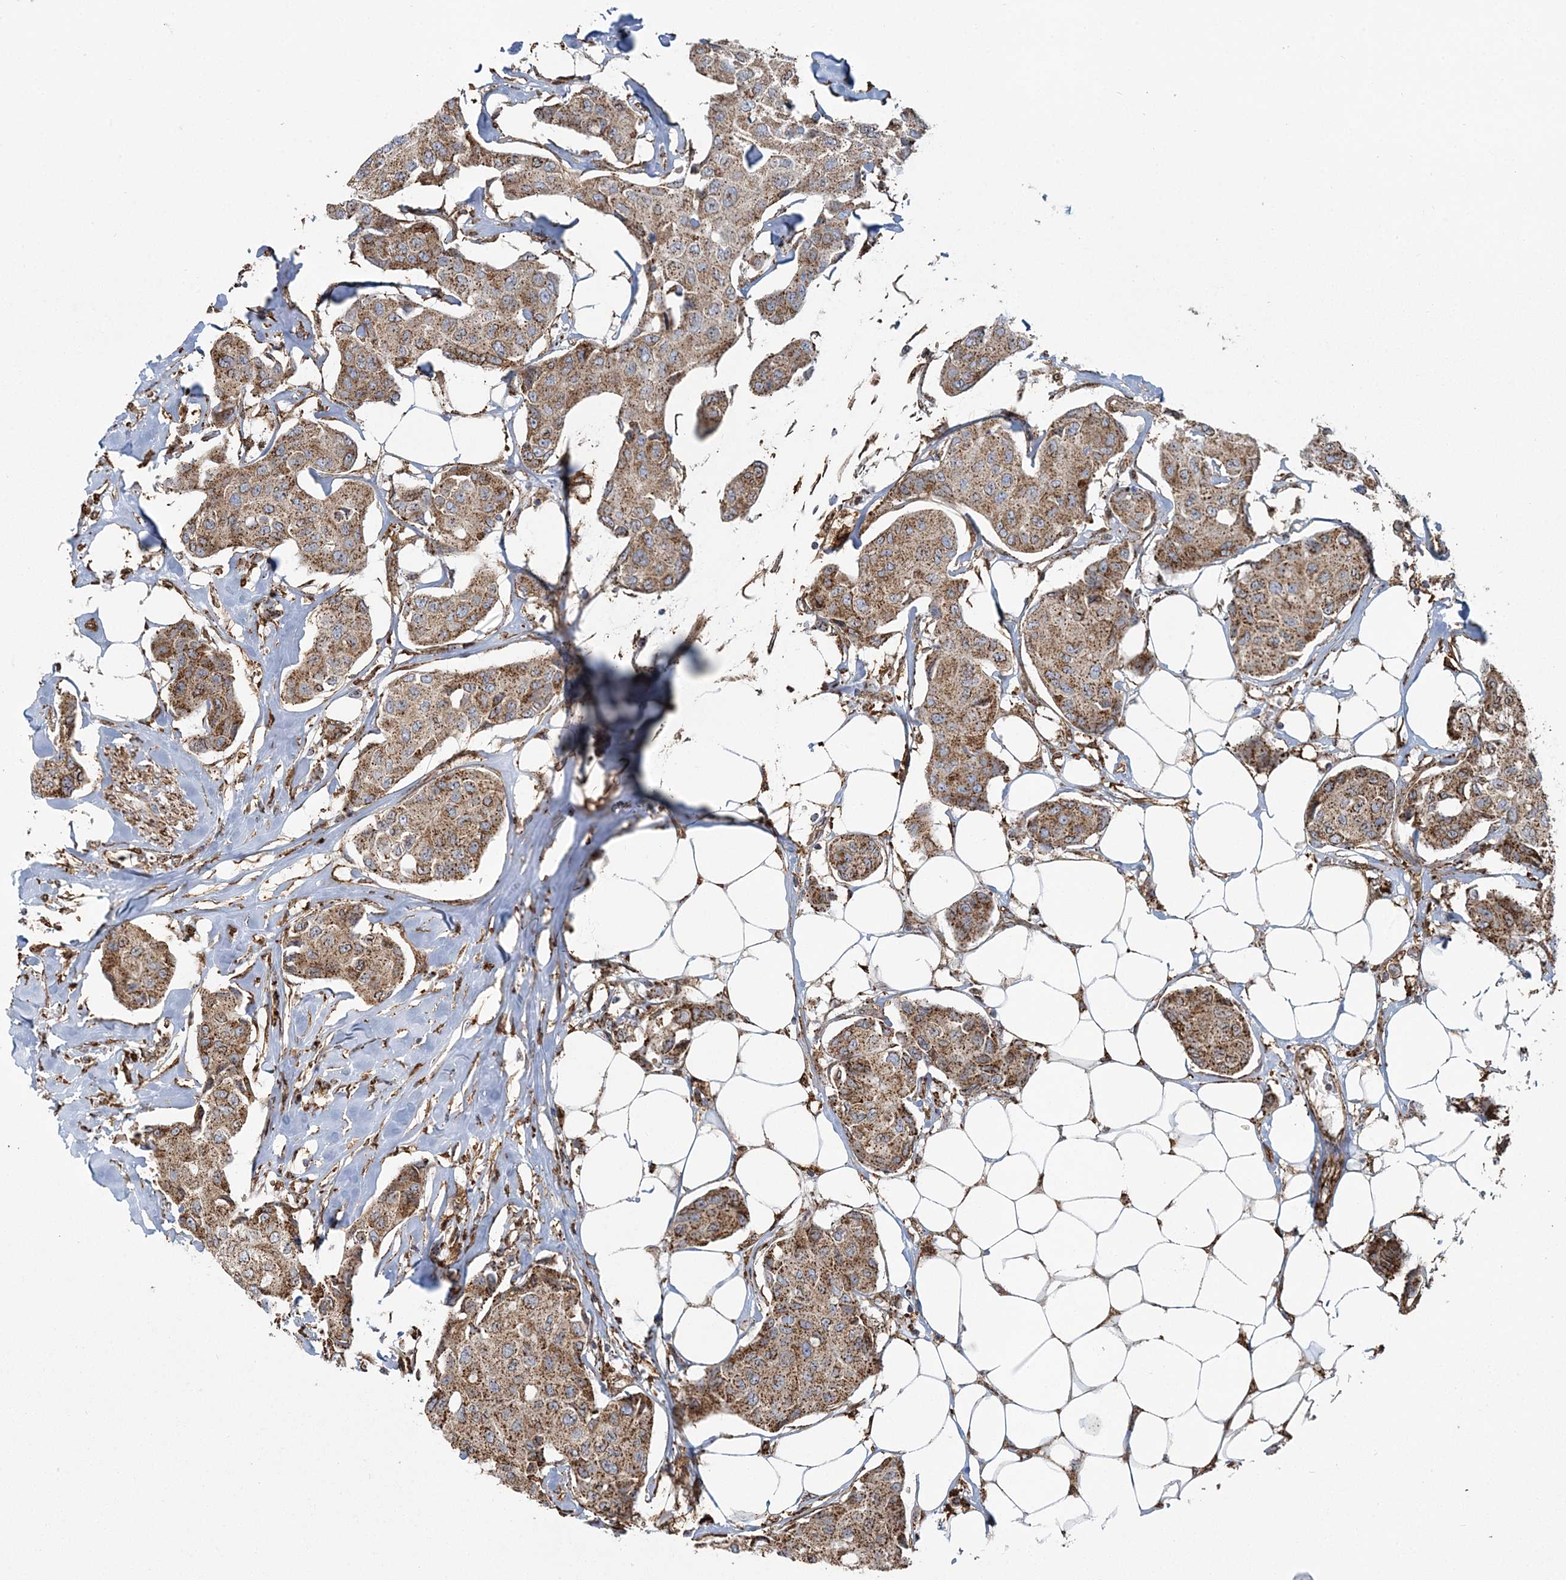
{"staining": {"intensity": "moderate", "quantity": ">75%", "location": "cytoplasmic/membranous"}, "tissue": "breast cancer", "cell_type": "Tumor cells", "image_type": "cancer", "snomed": [{"axis": "morphology", "description": "Duct carcinoma"}, {"axis": "topography", "description": "Breast"}], "caption": "About >75% of tumor cells in human breast intraductal carcinoma show moderate cytoplasmic/membranous protein positivity as visualized by brown immunohistochemical staining.", "gene": "TRAF3IP2", "patient": {"sex": "female", "age": 80}}